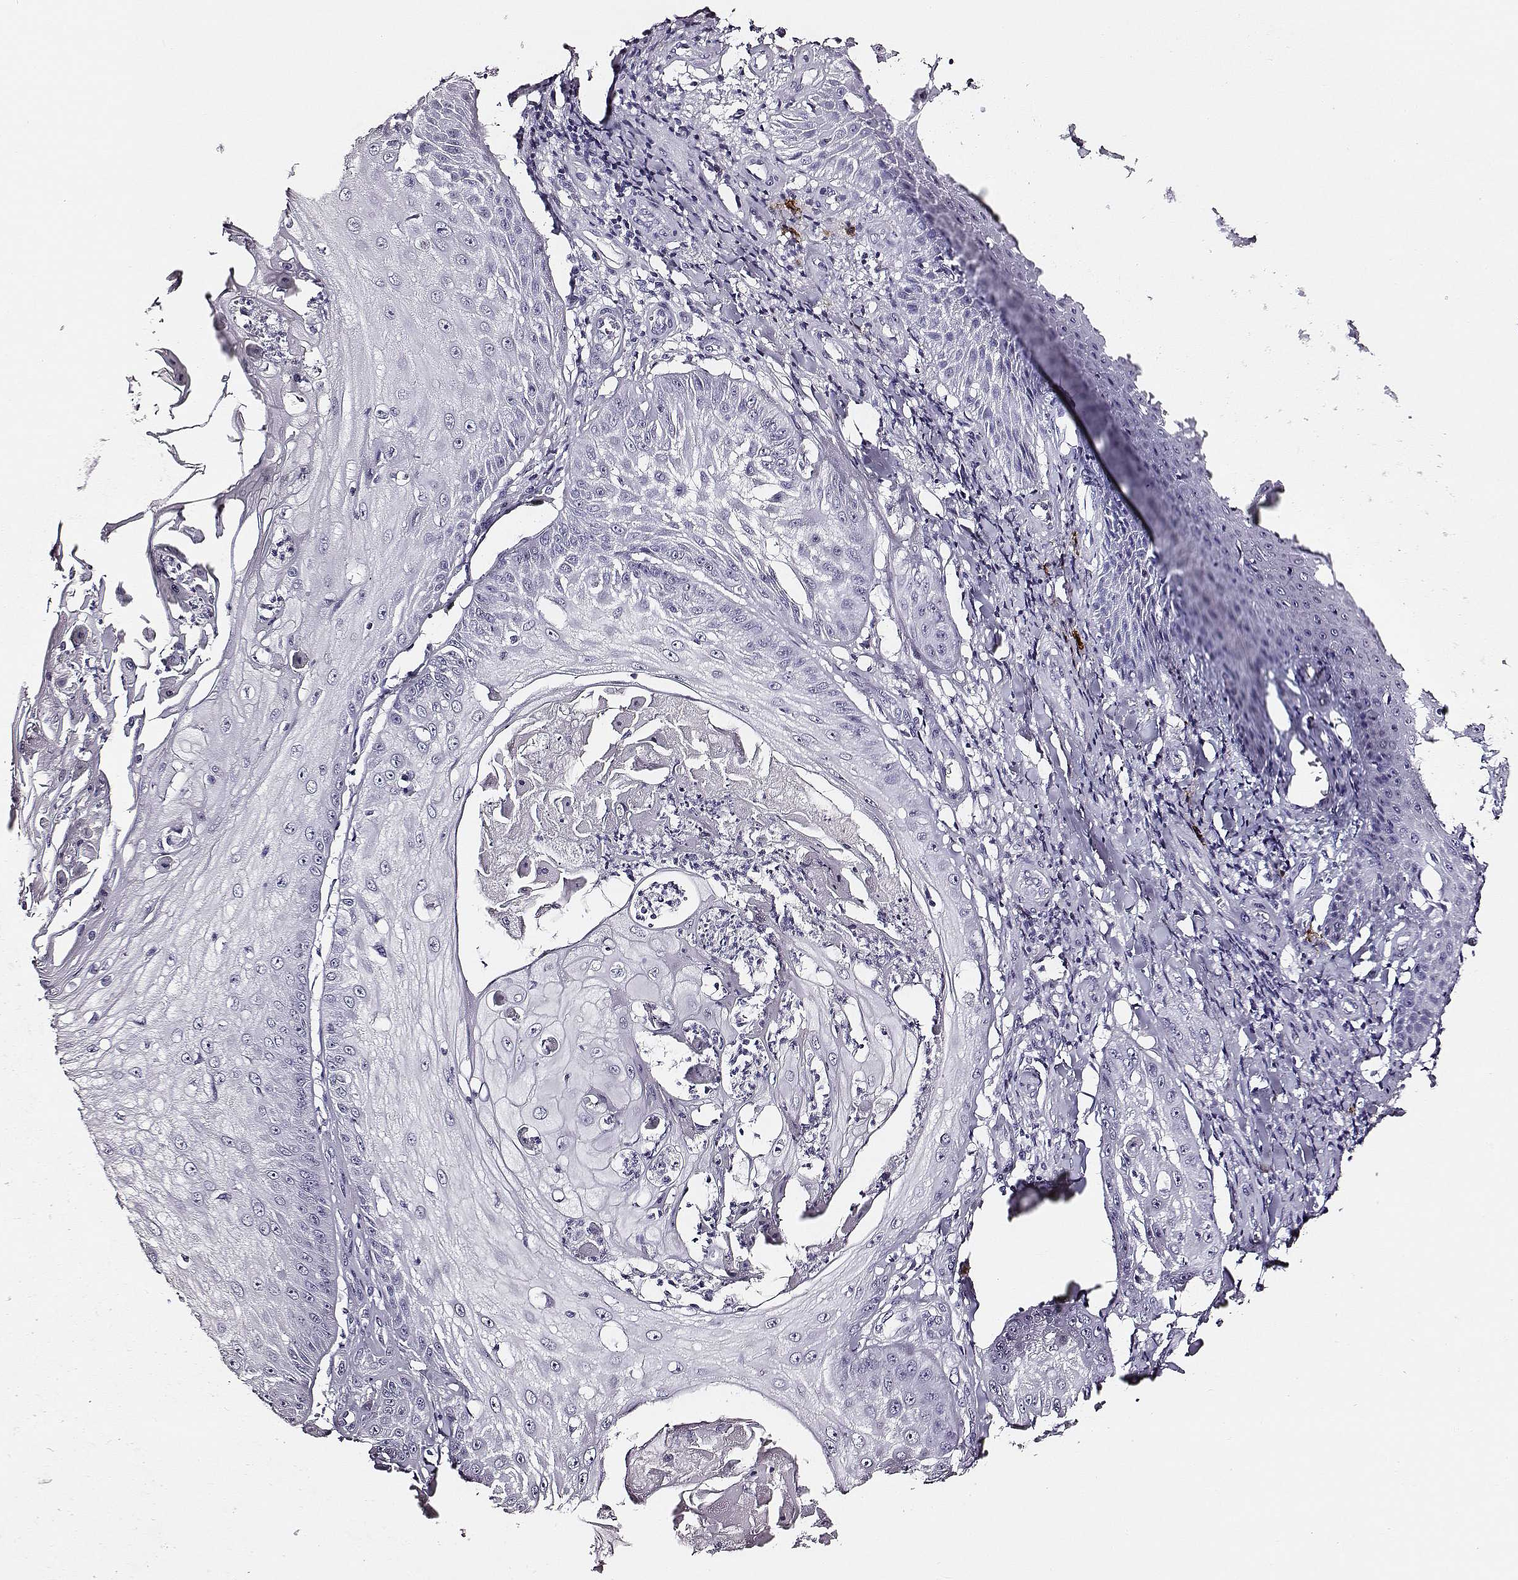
{"staining": {"intensity": "negative", "quantity": "none", "location": "none"}, "tissue": "skin cancer", "cell_type": "Tumor cells", "image_type": "cancer", "snomed": [{"axis": "morphology", "description": "Squamous cell carcinoma, NOS"}, {"axis": "topography", "description": "Skin"}], "caption": "Skin cancer stained for a protein using immunohistochemistry (IHC) demonstrates no expression tumor cells.", "gene": "DPEP1", "patient": {"sex": "male", "age": 70}}